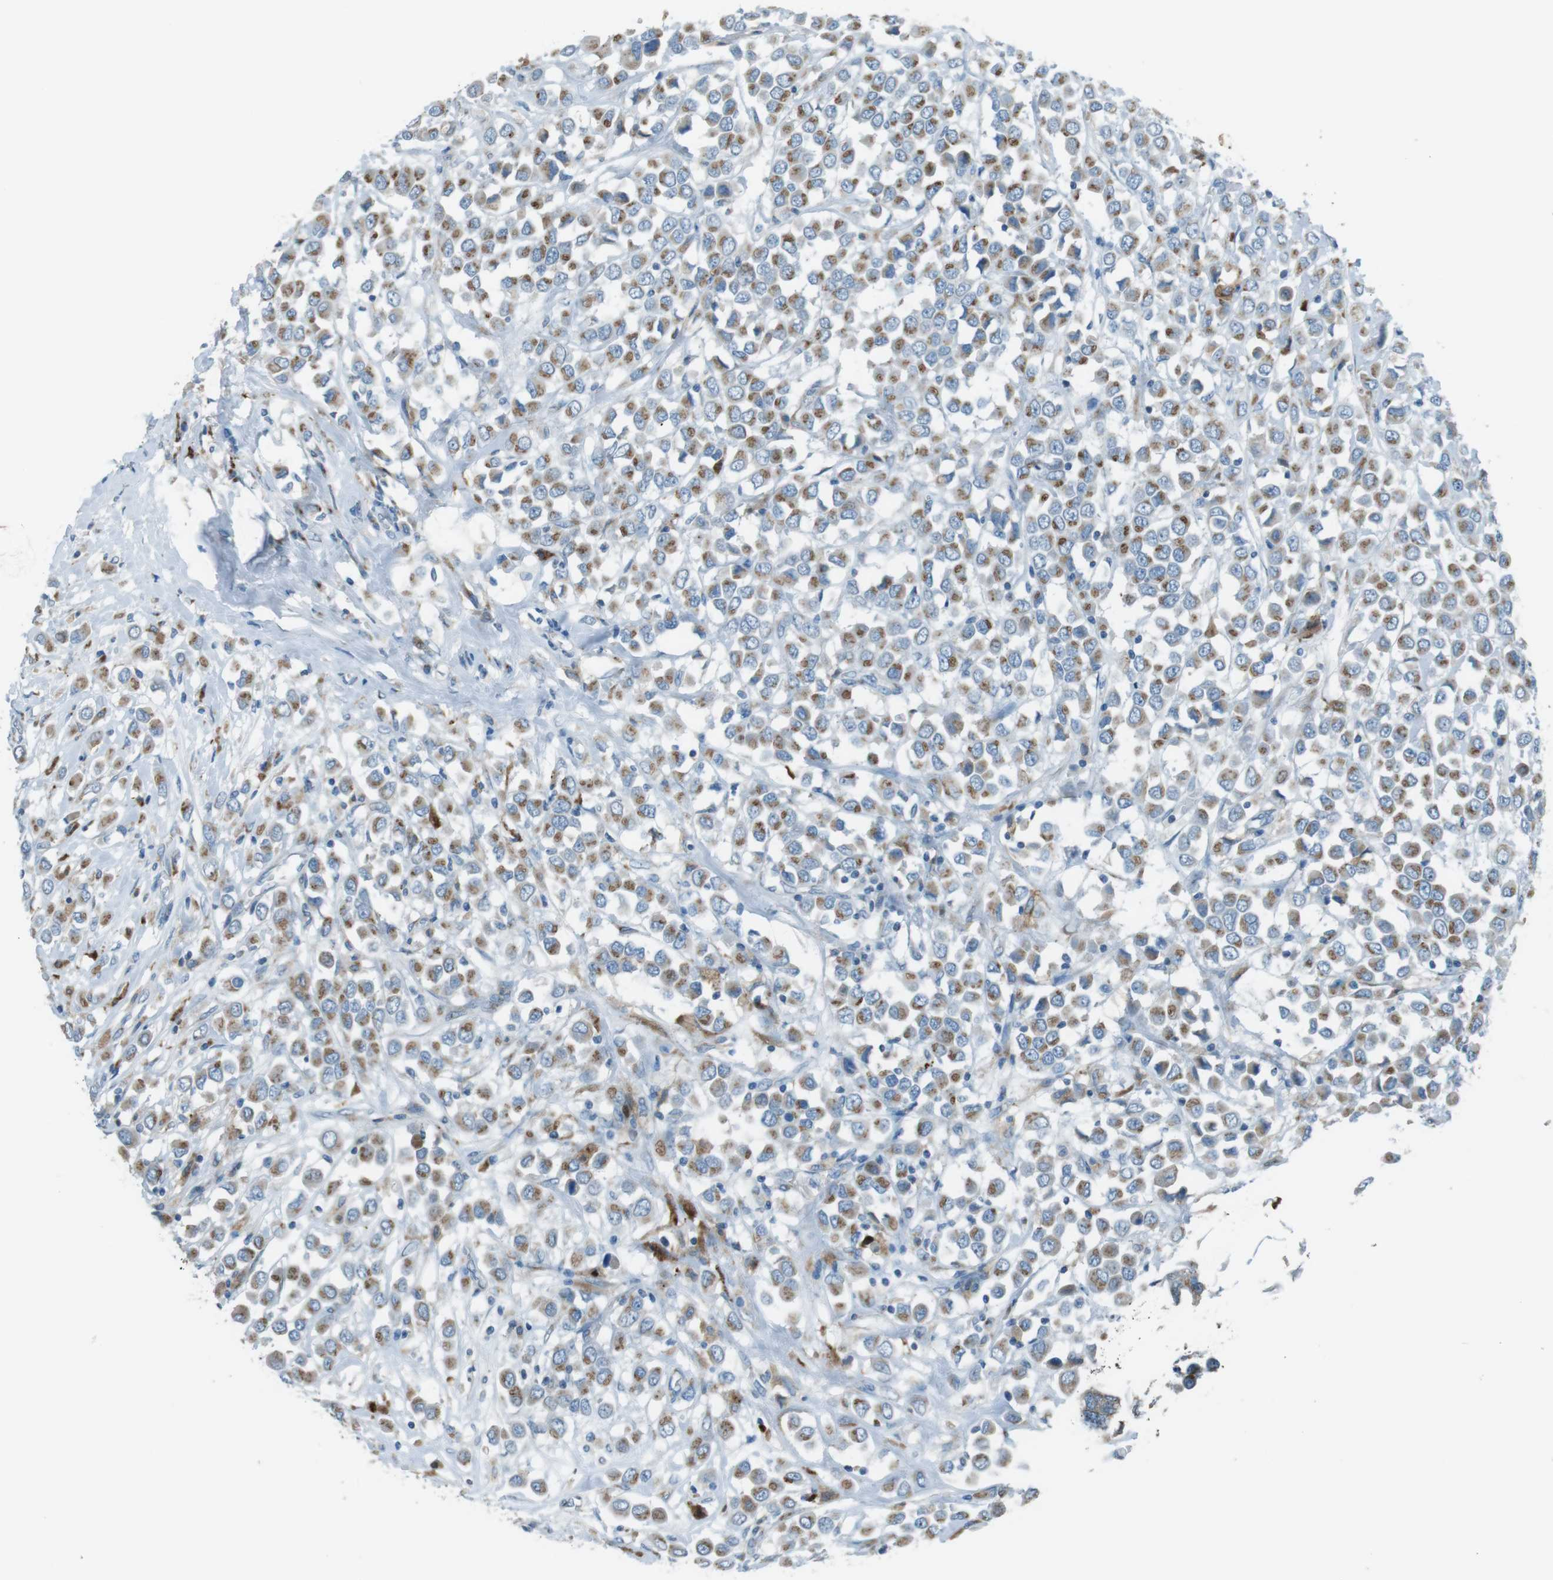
{"staining": {"intensity": "moderate", "quantity": "25%-75%", "location": "cytoplasmic/membranous"}, "tissue": "breast cancer", "cell_type": "Tumor cells", "image_type": "cancer", "snomed": [{"axis": "morphology", "description": "Duct carcinoma"}, {"axis": "topography", "description": "Breast"}], "caption": "Moderate cytoplasmic/membranous protein expression is appreciated in approximately 25%-75% of tumor cells in breast cancer (infiltrating ductal carcinoma).", "gene": "TXNDC15", "patient": {"sex": "female", "age": 61}}